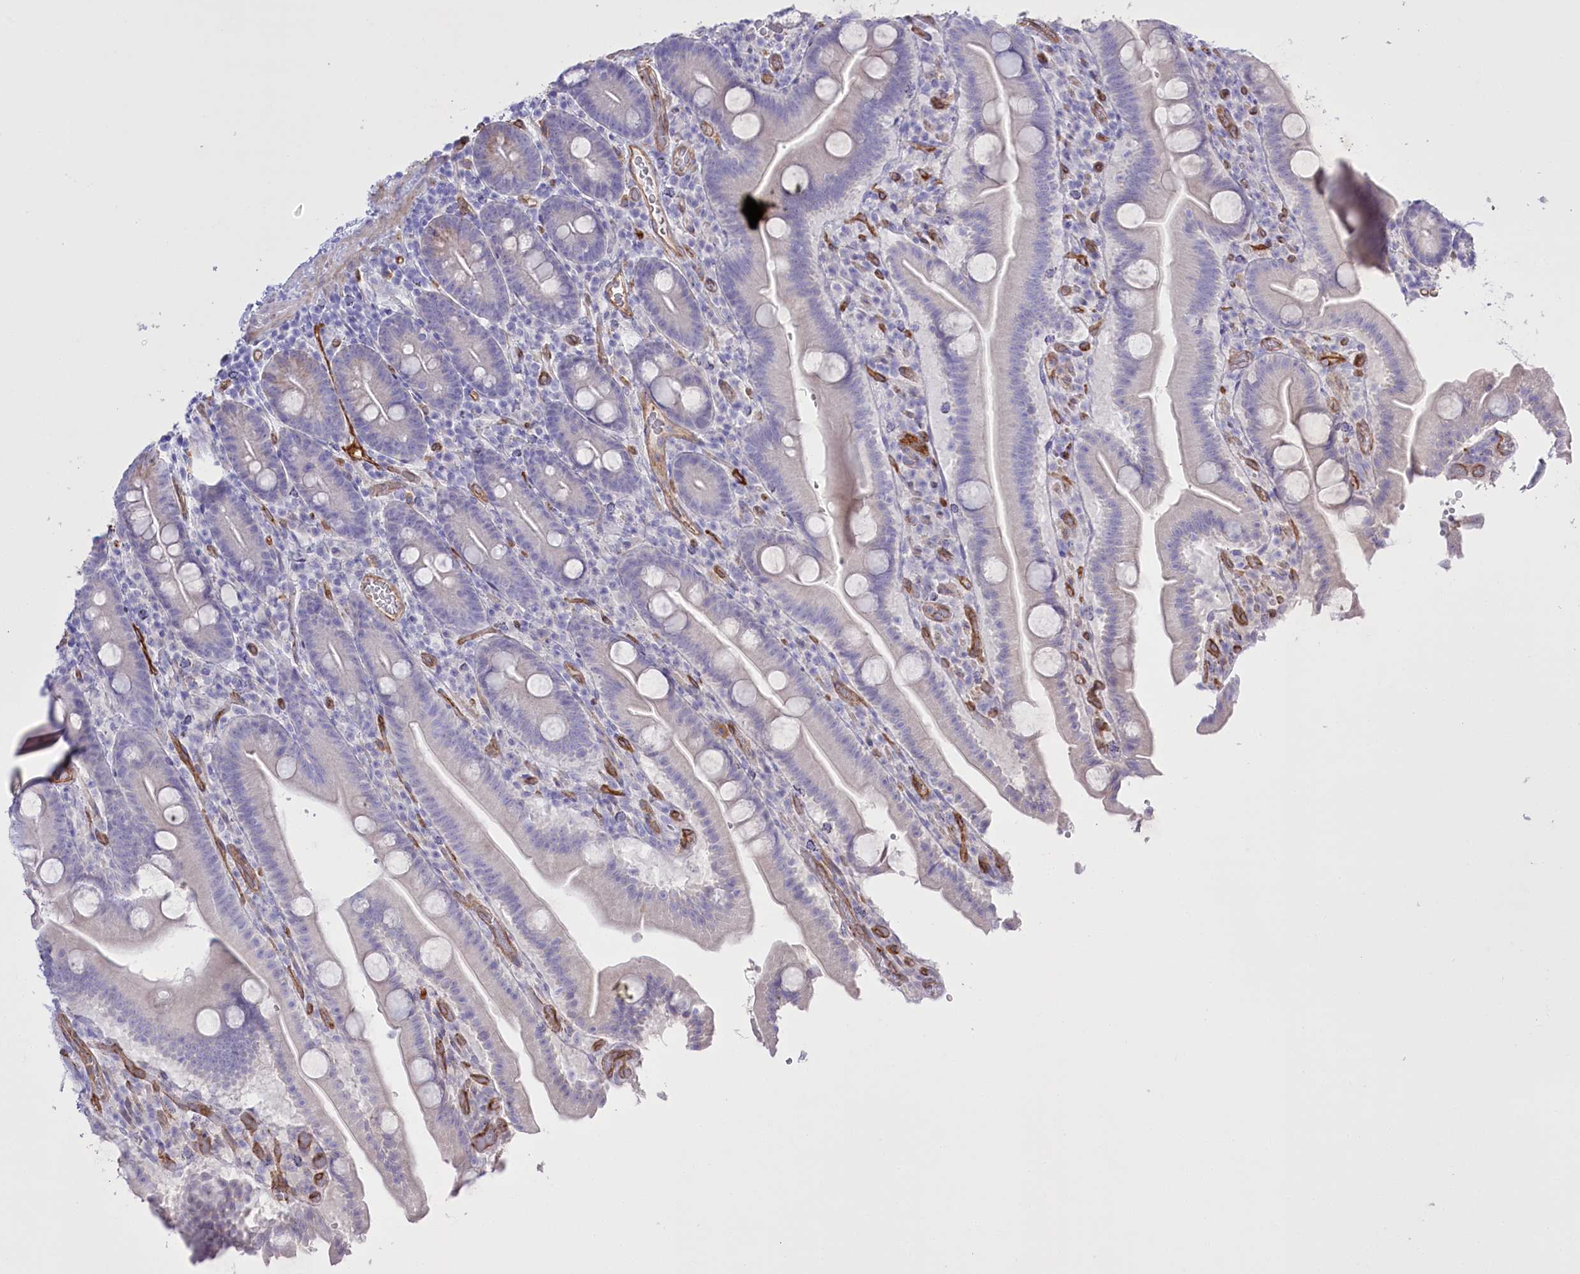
{"staining": {"intensity": "negative", "quantity": "none", "location": "none"}, "tissue": "duodenum", "cell_type": "Glandular cells", "image_type": "normal", "snomed": [{"axis": "morphology", "description": "Normal tissue, NOS"}, {"axis": "topography", "description": "Duodenum"}], "caption": "Glandular cells show no significant protein positivity in unremarkable duodenum. Nuclei are stained in blue.", "gene": "SLC39A10", "patient": {"sex": "male", "age": 55}}